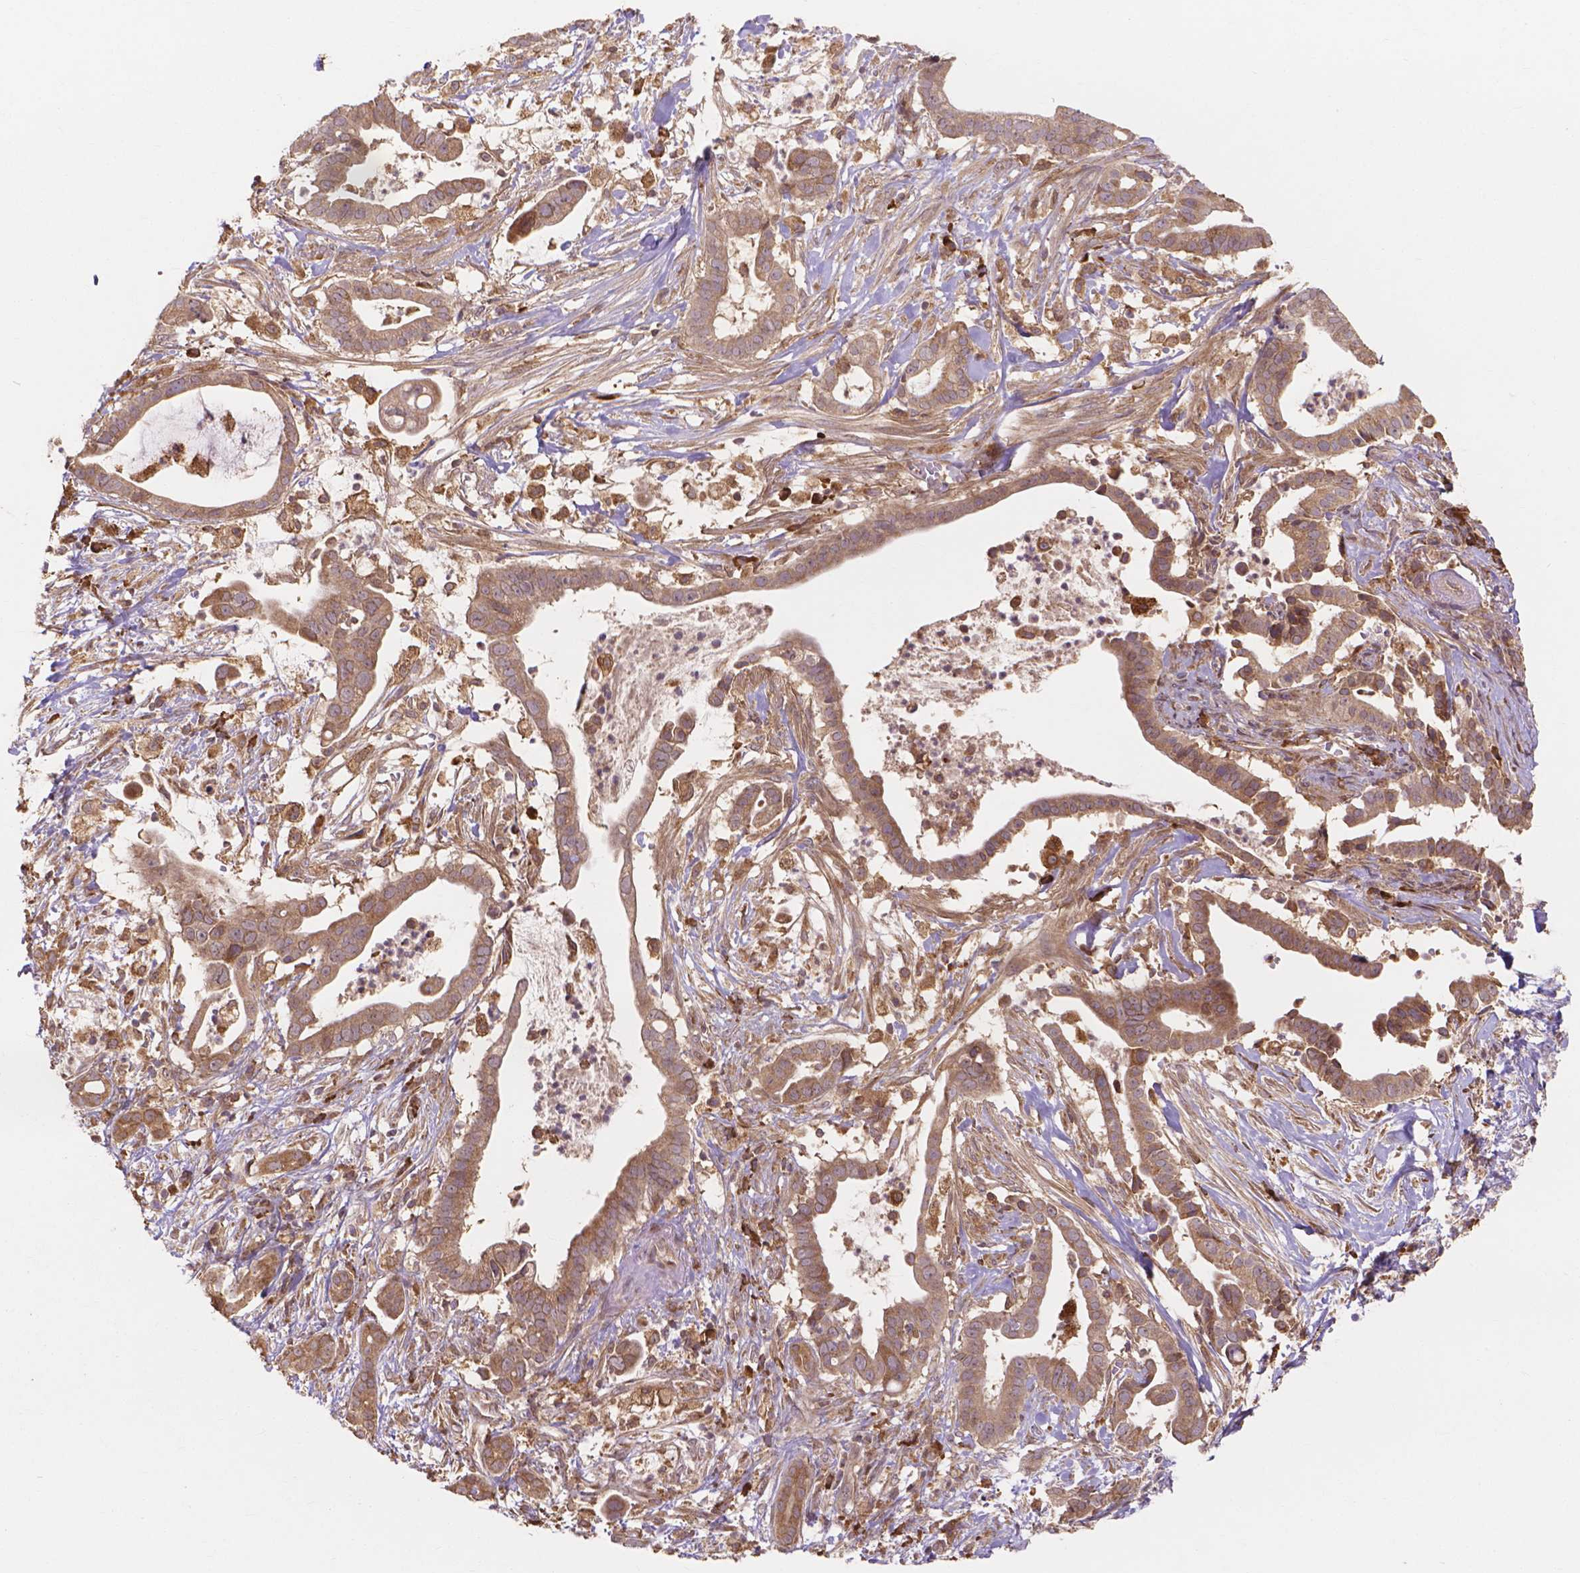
{"staining": {"intensity": "moderate", "quantity": ">75%", "location": "cytoplasmic/membranous"}, "tissue": "pancreatic cancer", "cell_type": "Tumor cells", "image_type": "cancer", "snomed": [{"axis": "morphology", "description": "Adenocarcinoma, NOS"}, {"axis": "topography", "description": "Pancreas"}], "caption": "Protein positivity by immunohistochemistry displays moderate cytoplasmic/membranous expression in approximately >75% of tumor cells in pancreatic cancer (adenocarcinoma).", "gene": "TAB2", "patient": {"sex": "male", "age": 61}}